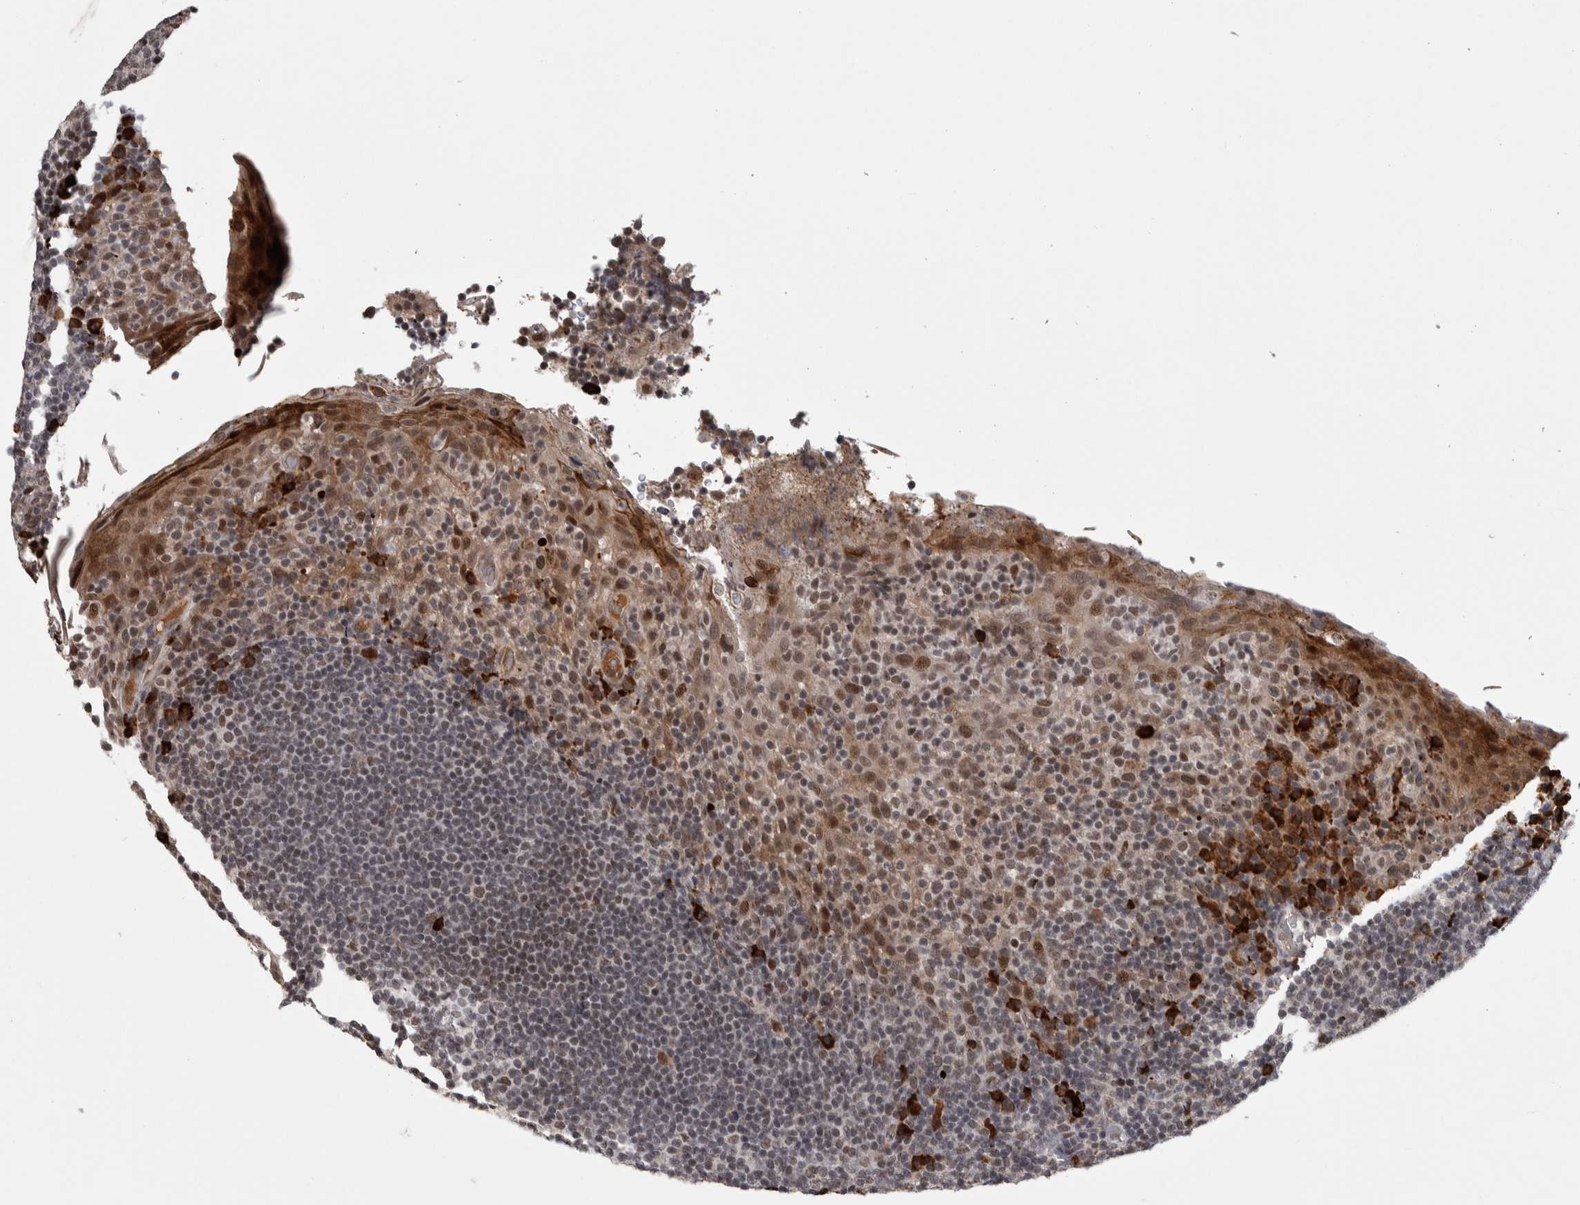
{"staining": {"intensity": "weak", "quantity": ">75%", "location": "nuclear"}, "tissue": "tonsil", "cell_type": "Germinal center cells", "image_type": "normal", "snomed": [{"axis": "morphology", "description": "Normal tissue, NOS"}, {"axis": "topography", "description": "Tonsil"}], "caption": "This is an image of IHC staining of normal tonsil, which shows weak staining in the nuclear of germinal center cells.", "gene": "ZNF592", "patient": {"sex": "male", "age": 17}}